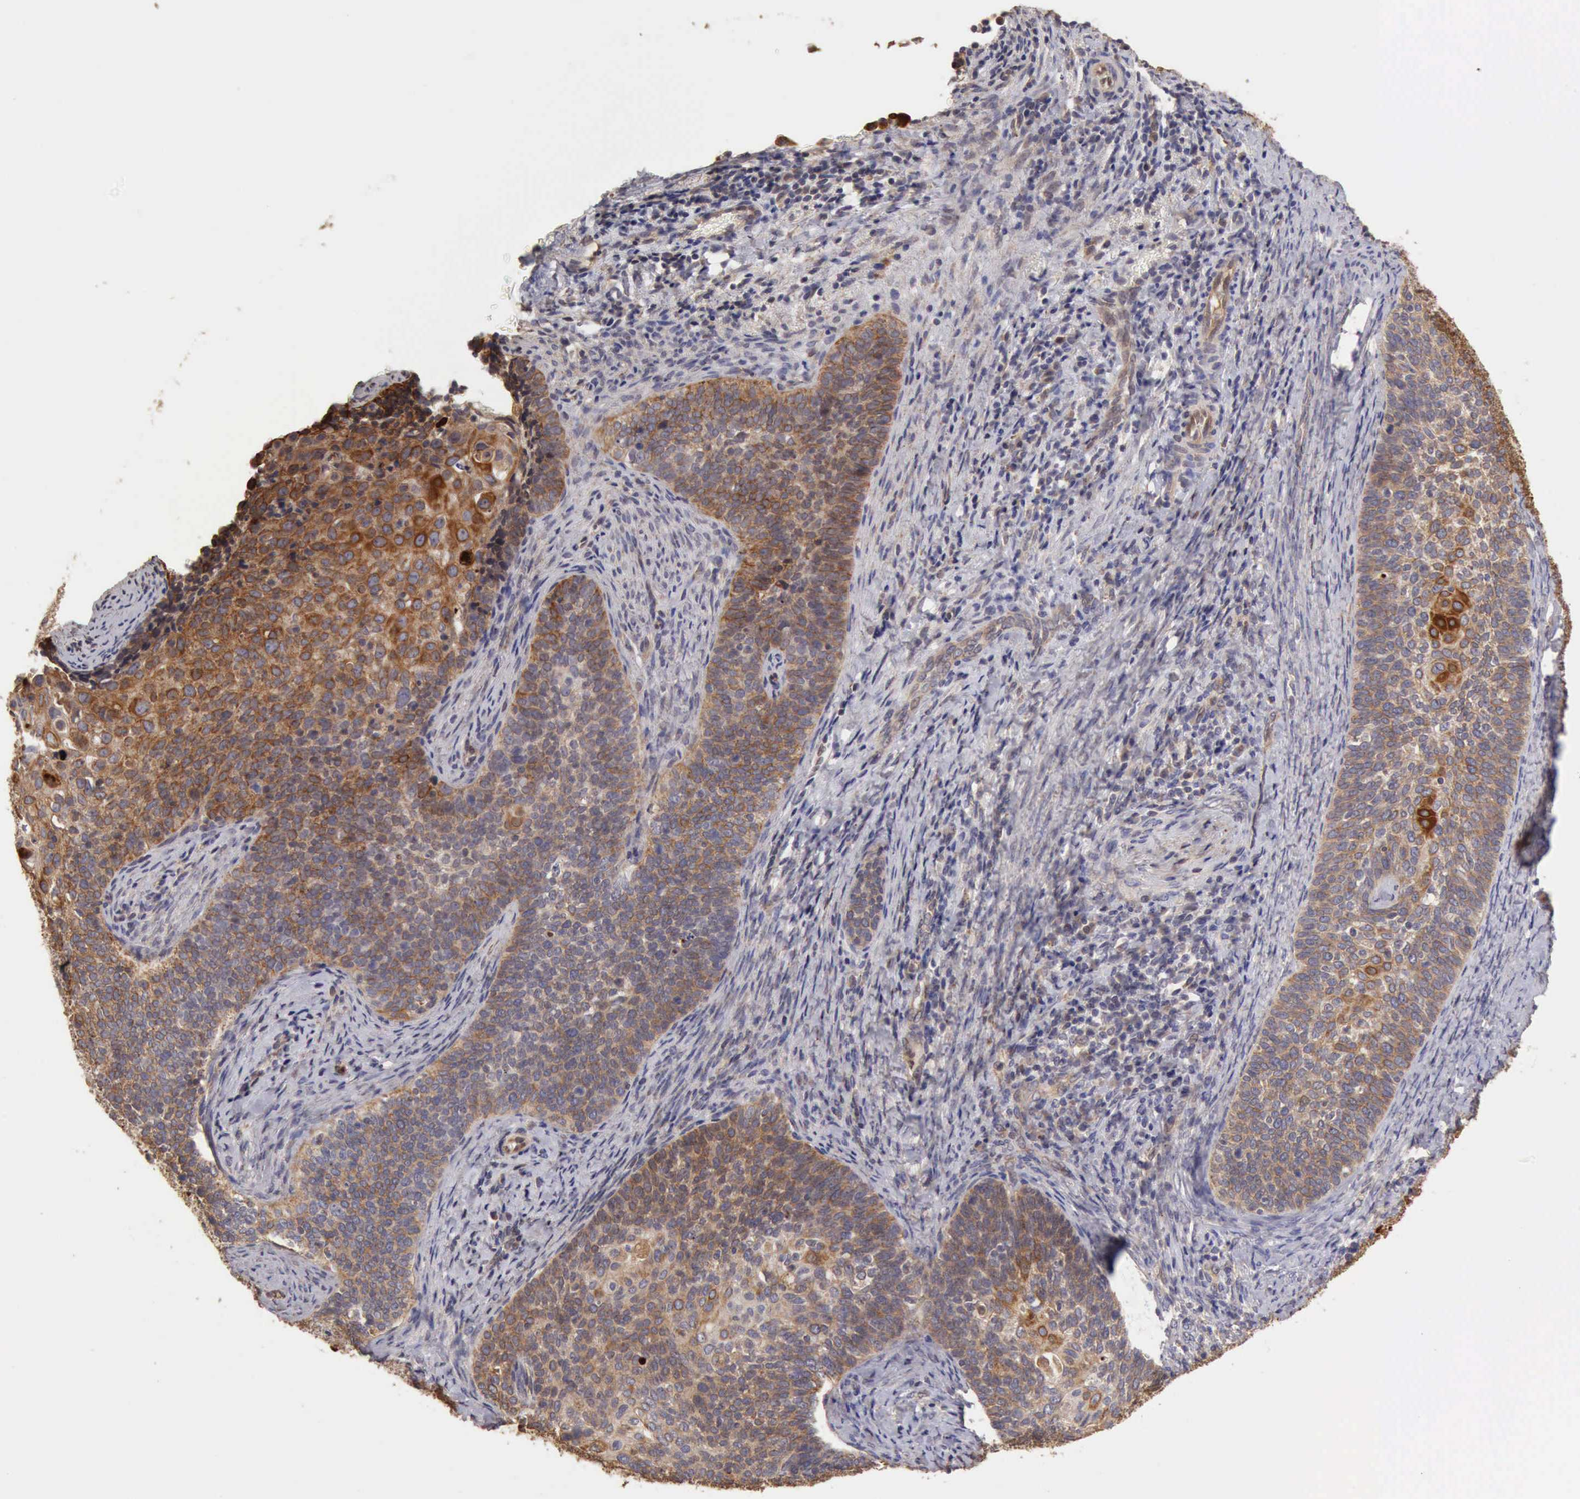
{"staining": {"intensity": "moderate", "quantity": ">75%", "location": "cytoplasmic/membranous"}, "tissue": "cervical cancer", "cell_type": "Tumor cells", "image_type": "cancer", "snomed": [{"axis": "morphology", "description": "Squamous cell carcinoma, NOS"}, {"axis": "topography", "description": "Cervix"}], "caption": "Protein expression analysis of cervical cancer (squamous cell carcinoma) exhibits moderate cytoplasmic/membranous positivity in approximately >75% of tumor cells.", "gene": "BMX", "patient": {"sex": "female", "age": 33}}